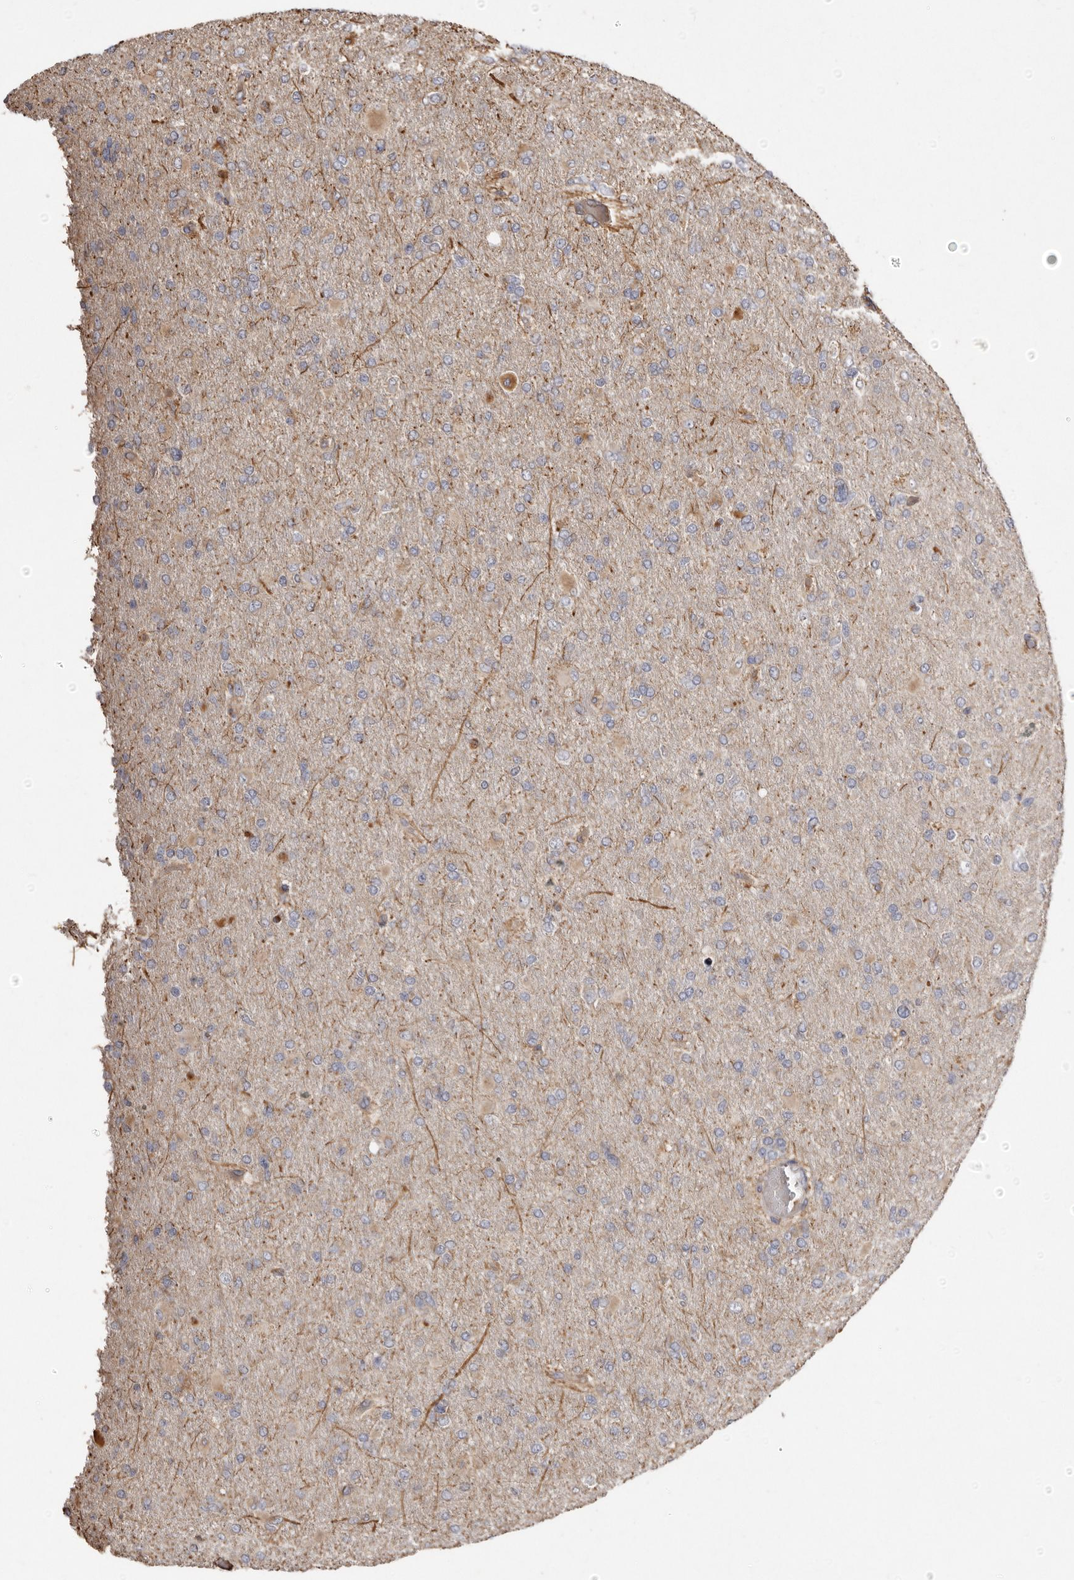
{"staining": {"intensity": "negative", "quantity": "none", "location": "none"}, "tissue": "glioma", "cell_type": "Tumor cells", "image_type": "cancer", "snomed": [{"axis": "morphology", "description": "Glioma, malignant, High grade"}, {"axis": "topography", "description": "Cerebral cortex"}], "caption": "A photomicrograph of malignant high-grade glioma stained for a protein shows no brown staining in tumor cells.", "gene": "MACC1", "patient": {"sex": "female", "age": 36}}